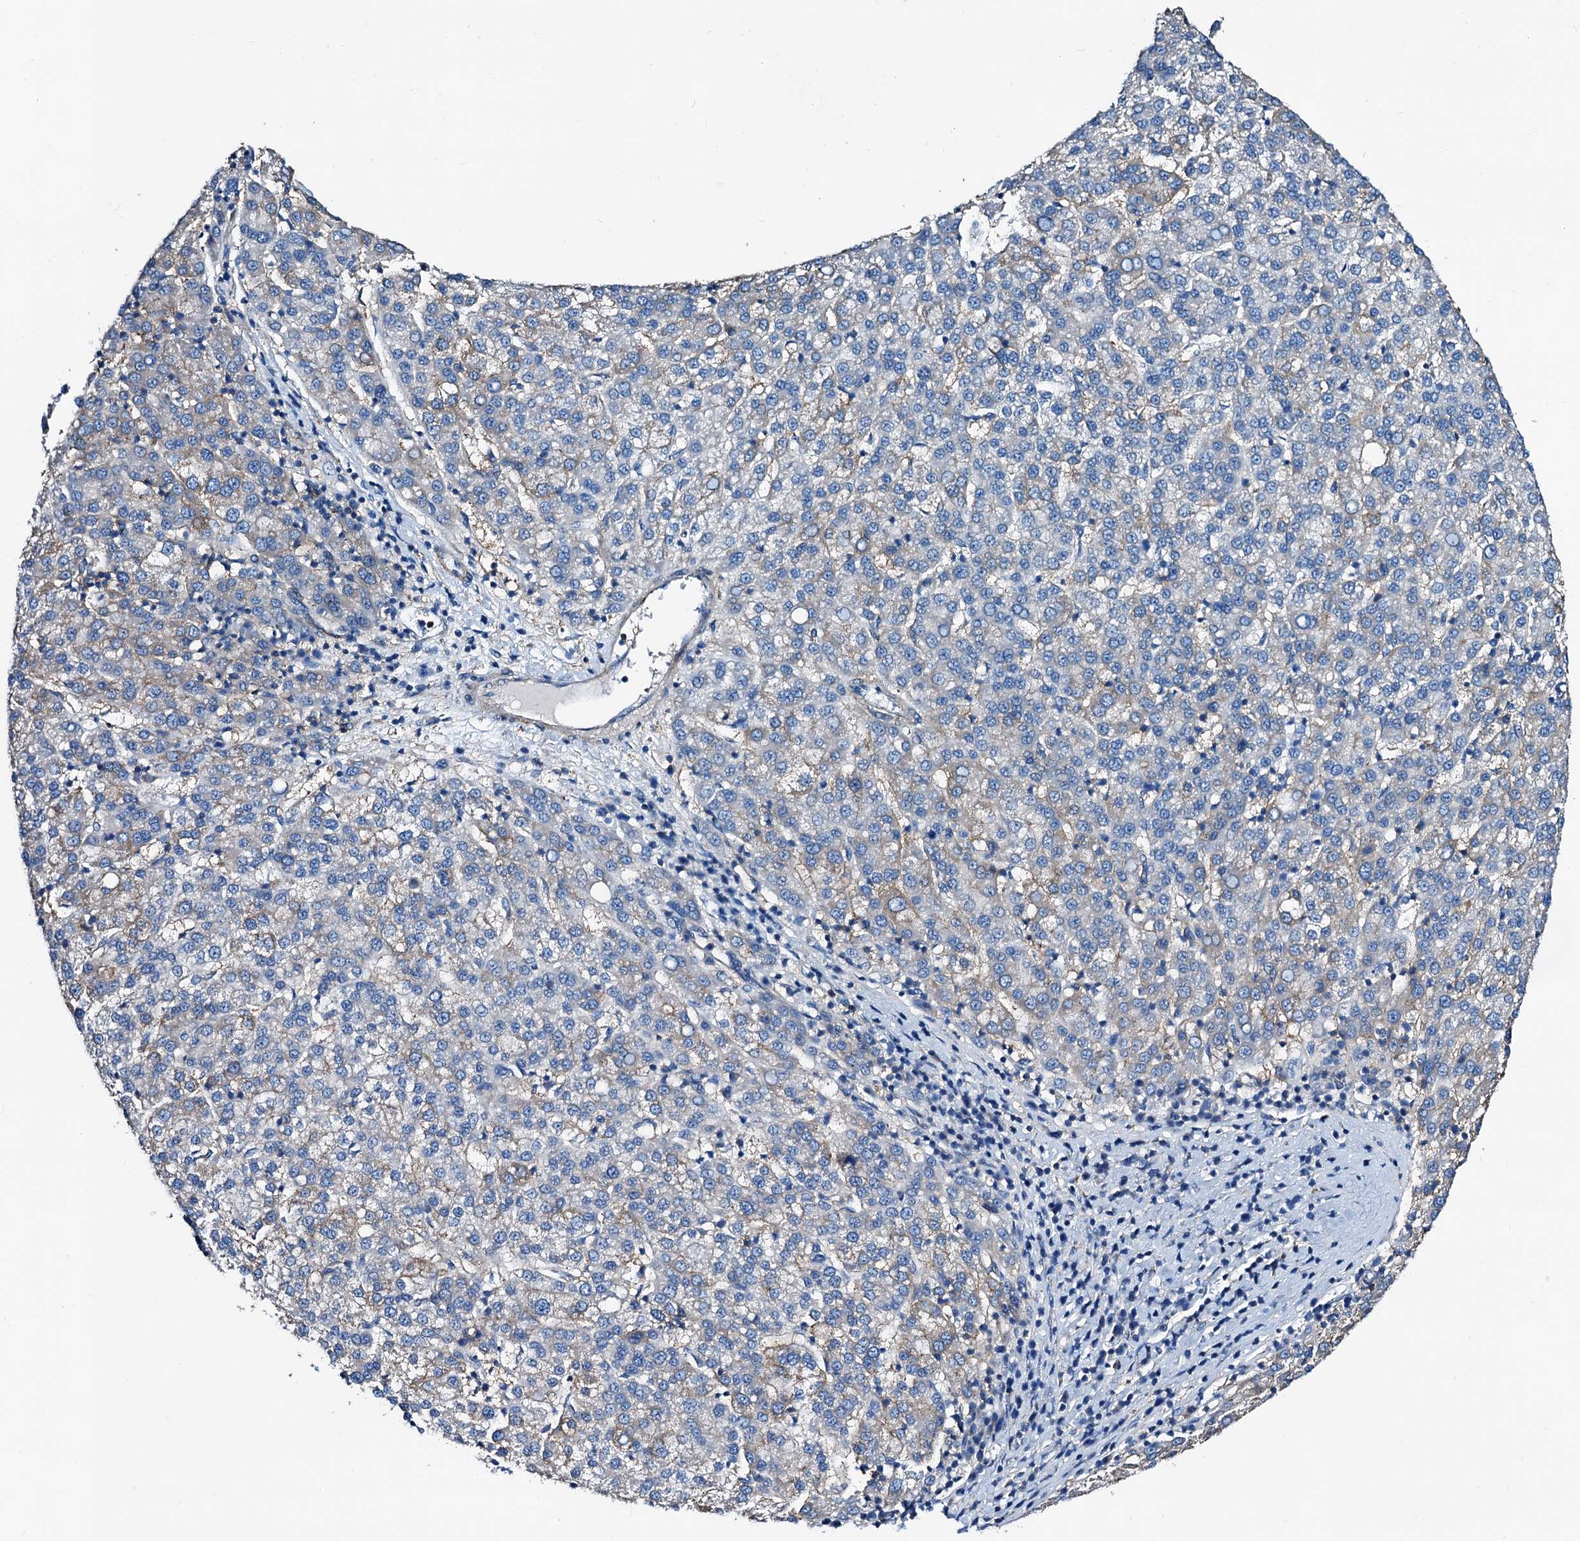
{"staining": {"intensity": "weak", "quantity": "<25%", "location": "cytoplasmic/membranous"}, "tissue": "liver cancer", "cell_type": "Tumor cells", "image_type": "cancer", "snomed": [{"axis": "morphology", "description": "Carcinoma, Hepatocellular, NOS"}, {"axis": "topography", "description": "Liver"}], "caption": "Tumor cells are negative for brown protein staining in liver hepatocellular carcinoma.", "gene": "GCOM1", "patient": {"sex": "female", "age": 58}}